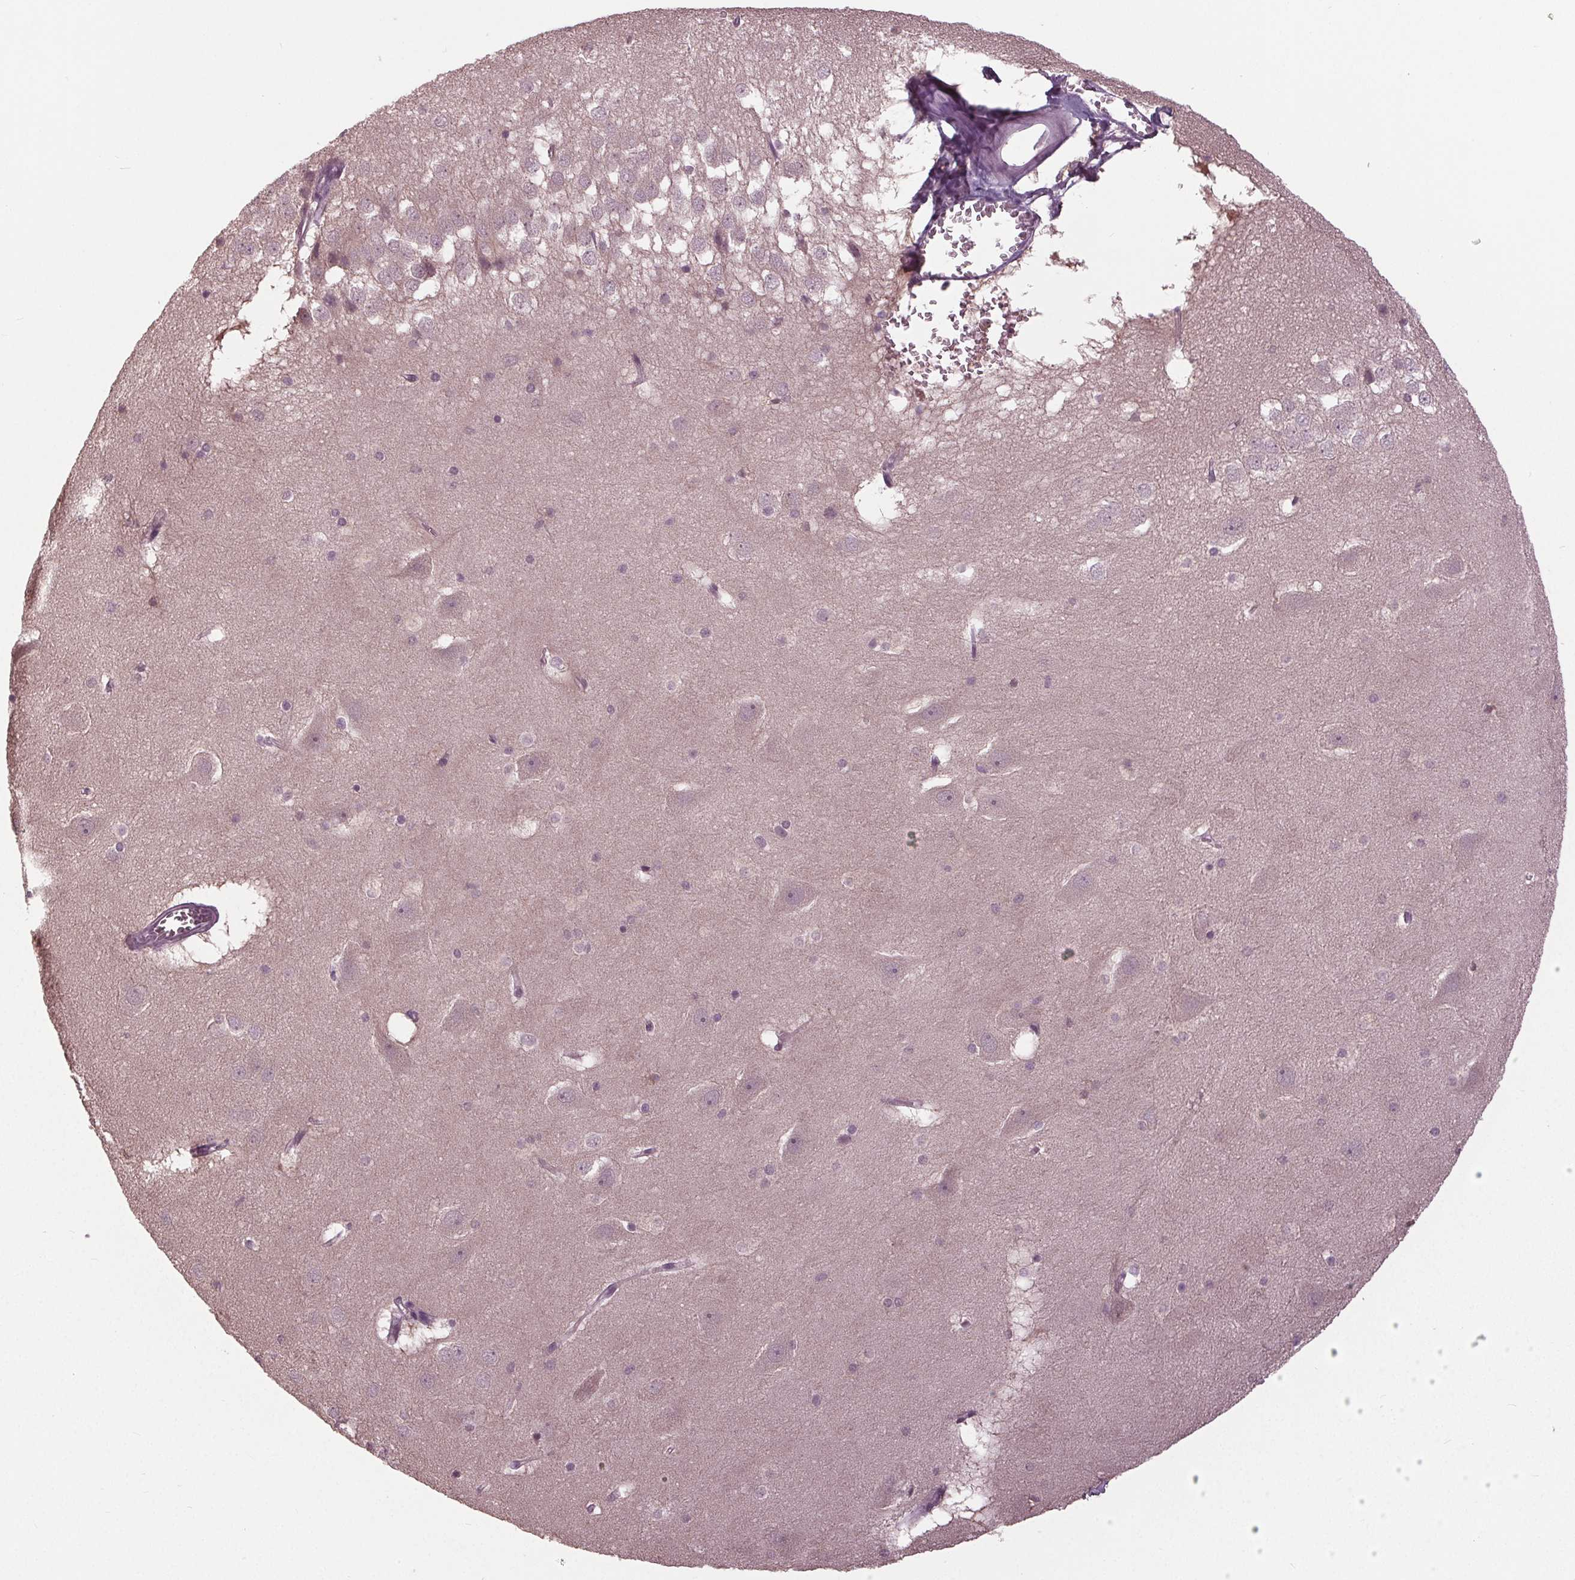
{"staining": {"intensity": "negative", "quantity": "none", "location": "none"}, "tissue": "hippocampus", "cell_type": "Glial cells", "image_type": "normal", "snomed": [{"axis": "morphology", "description": "Normal tissue, NOS"}, {"axis": "topography", "description": "Hippocampus"}], "caption": "DAB (3,3'-diaminobenzidine) immunohistochemical staining of normal hippocampus displays no significant staining in glial cells. (DAB (3,3'-diaminobenzidine) immunohistochemistry visualized using brightfield microscopy, high magnification).", "gene": "SIGLEC6", "patient": {"sex": "male", "age": 45}}